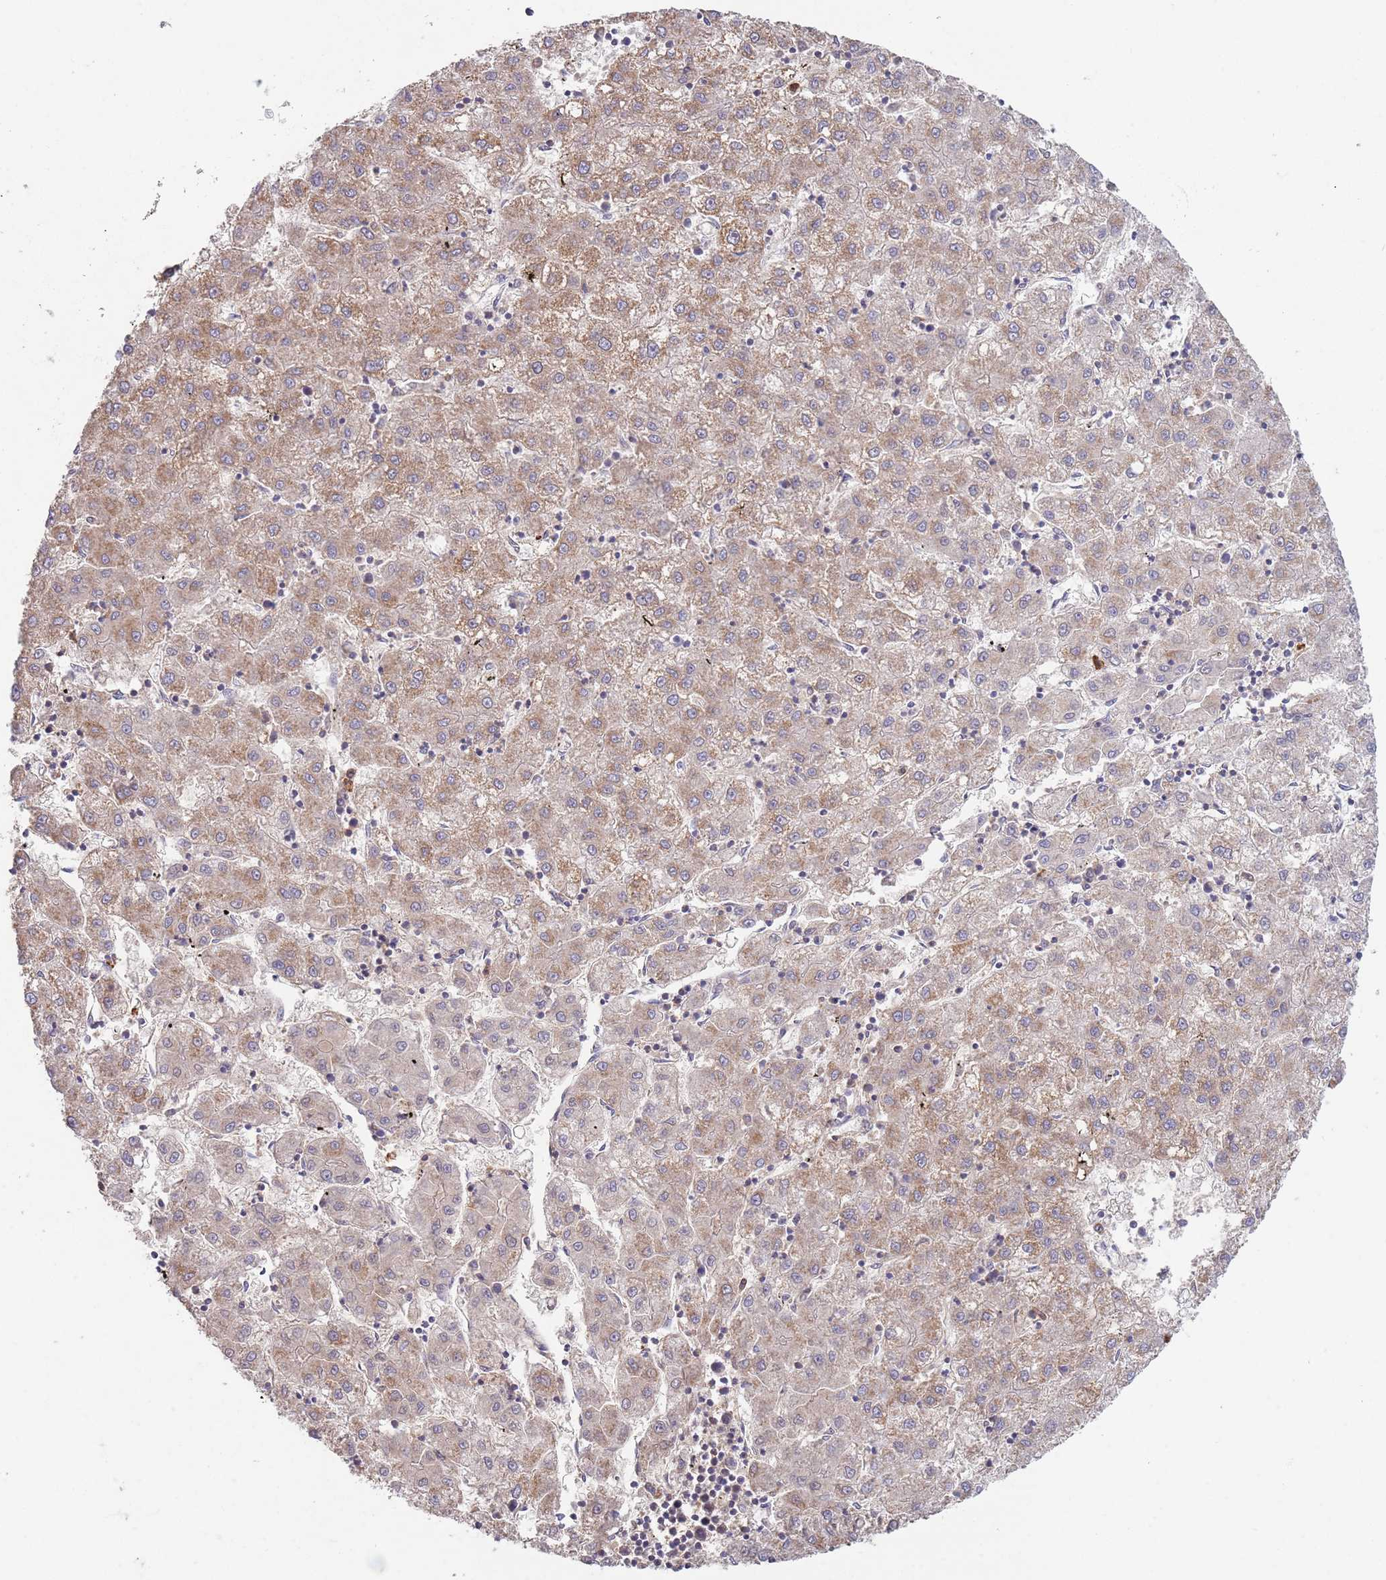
{"staining": {"intensity": "weak", "quantity": "25%-75%", "location": "cytoplasmic/membranous"}, "tissue": "liver cancer", "cell_type": "Tumor cells", "image_type": "cancer", "snomed": [{"axis": "morphology", "description": "Carcinoma, Hepatocellular, NOS"}, {"axis": "topography", "description": "Liver"}], "caption": "Human hepatocellular carcinoma (liver) stained with a protein marker demonstrates weak staining in tumor cells.", "gene": "DDT", "patient": {"sex": "male", "age": 72}}